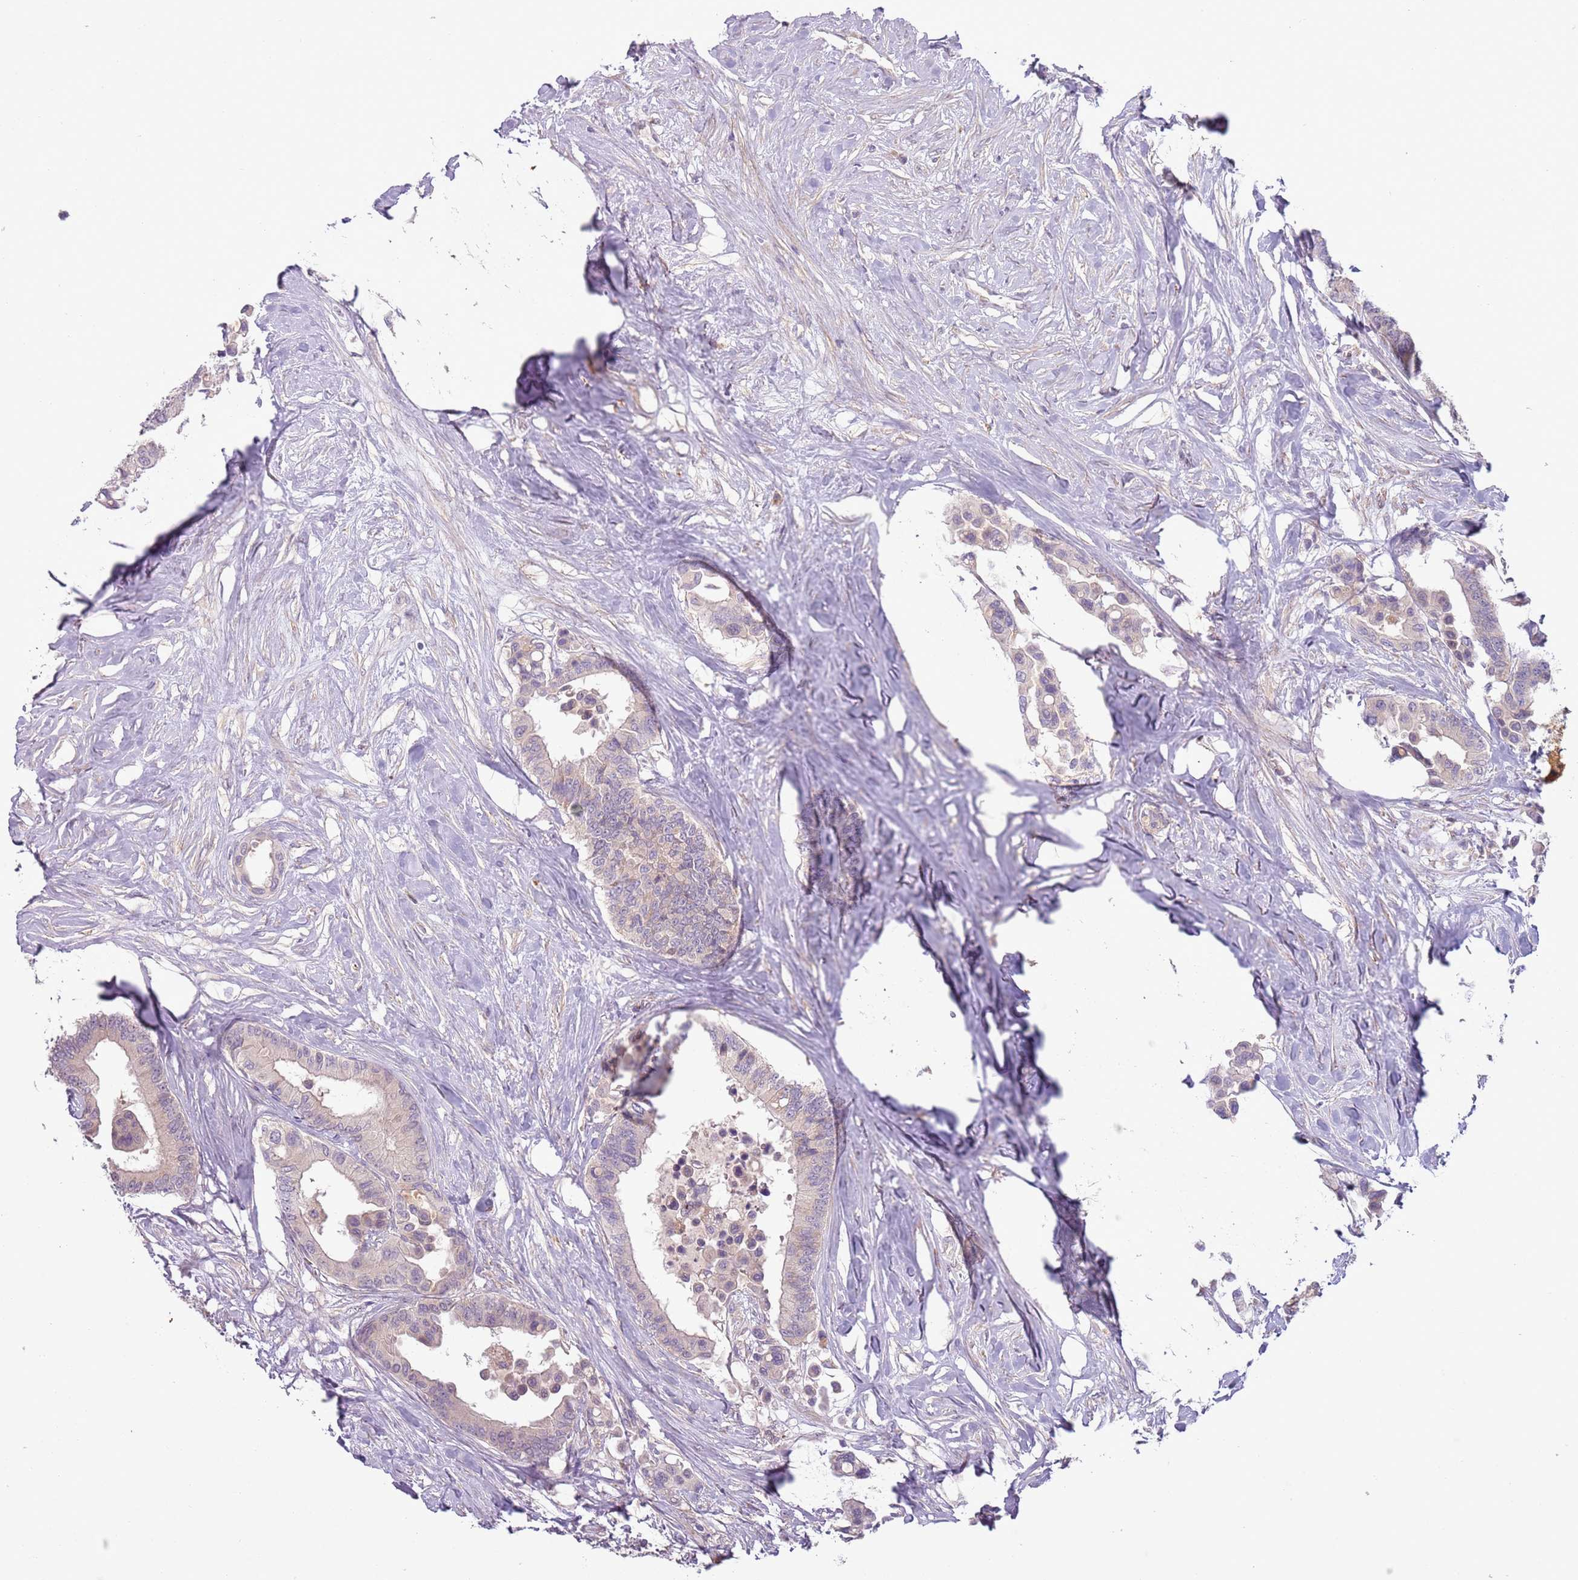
{"staining": {"intensity": "negative", "quantity": "none", "location": "none"}, "tissue": "colorectal cancer", "cell_type": "Tumor cells", "image_type": "cancer", "snomed": [{"axis": "morphology", "description": "Normal tissue, NOS"}, {"axis": "morphology", "description": "Adenocarcinoma, NOS"}, {"axis": "topography", "description": "Colon"}], "caption": "A micrograph of colorectal cancer (adenocarcinoma) stained for a protein displays no brown staining in tumor cells.", "gene": "DTD2", "patient": {"sex": "male", "age": 82}}